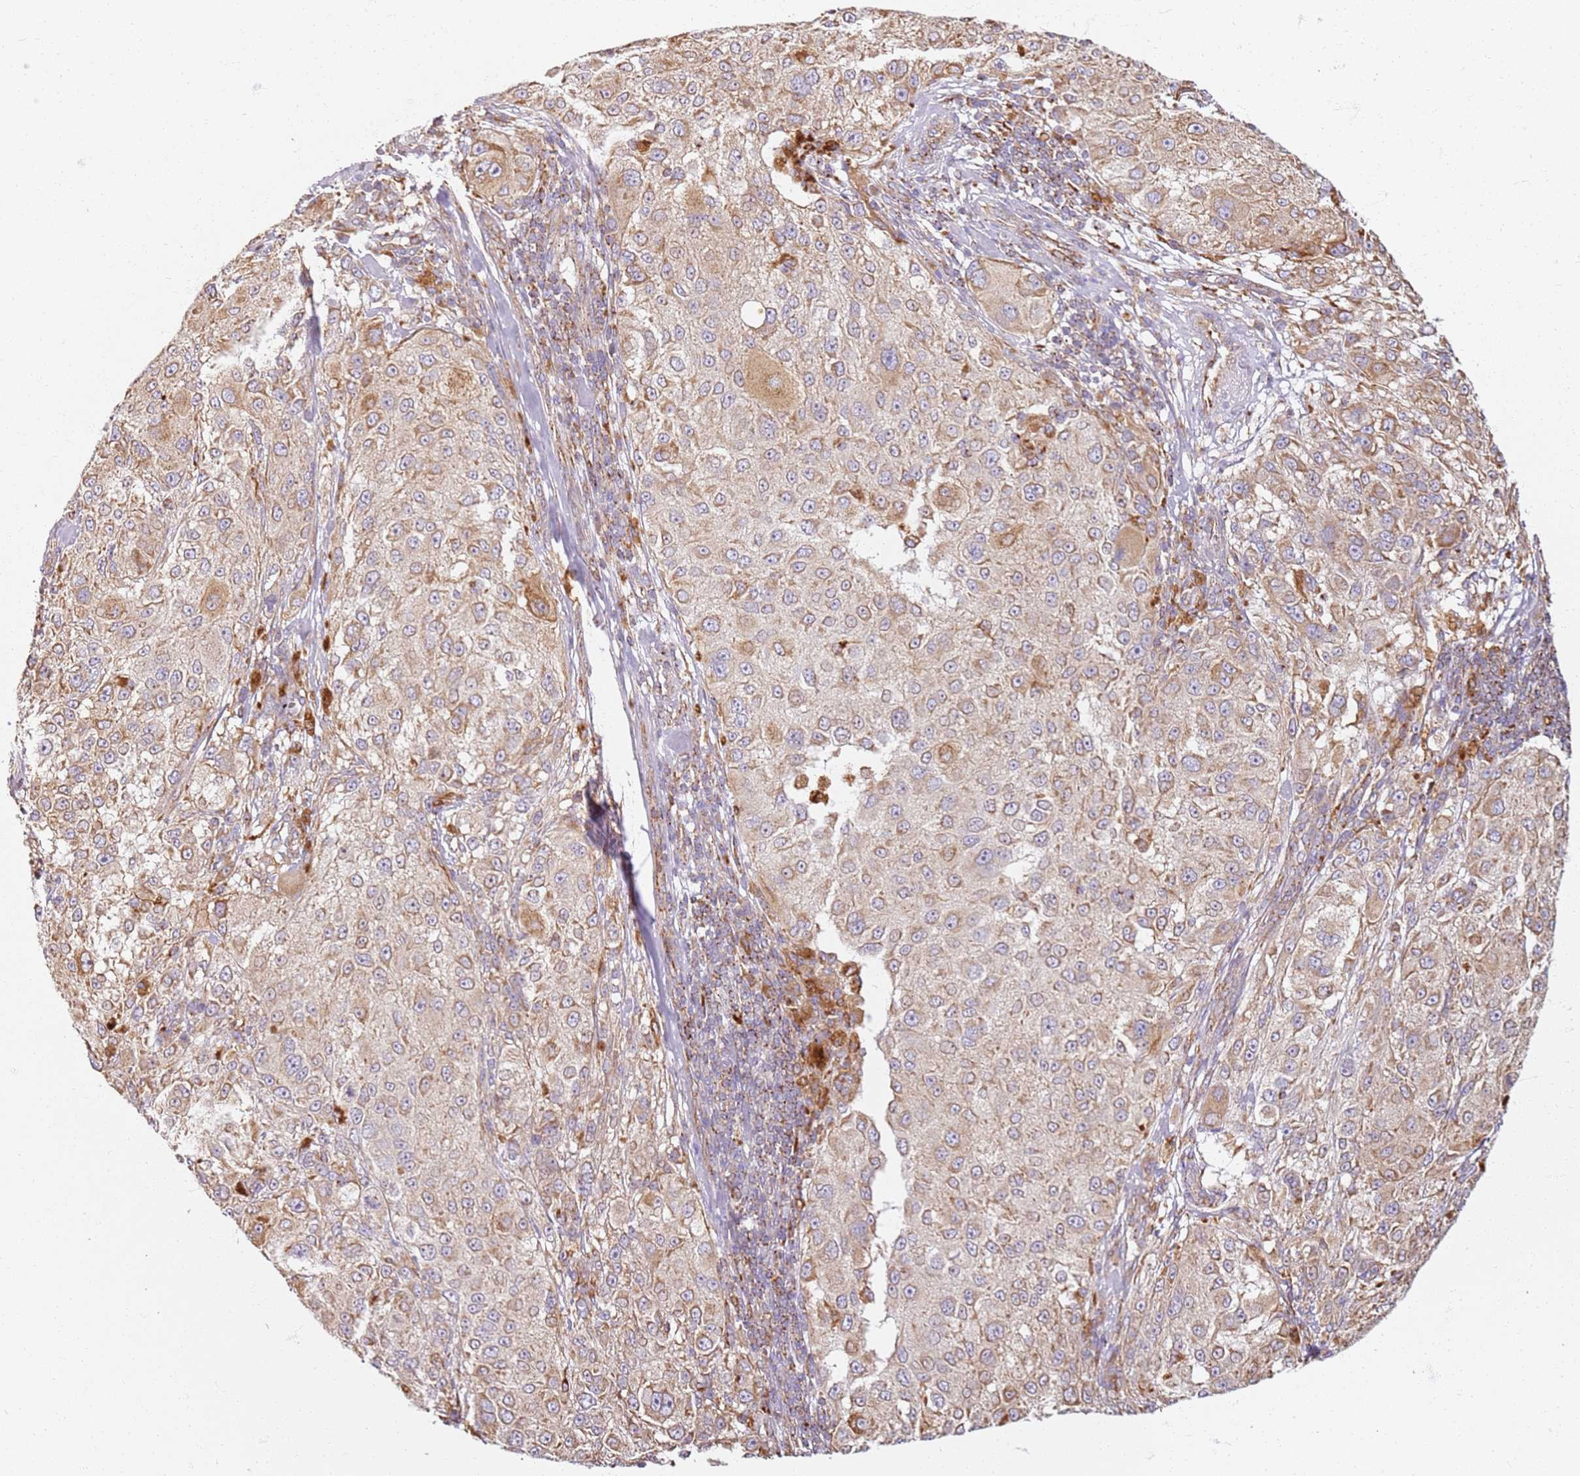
{"staining": {"intensity": "moderate", "quantity": ">75%", "location": "cytoplasmic/membranous"}, "tissue": "melanoma", "cell_type": "Tumor cells", "image_type": "cancer", "snomed": [{"axis": "morphology", "description": "Necrosis, NOS"}, {"axis": "morphology", "description": "Malignant melanoma, NOS"}, {"axis": "topography", "description": "Skin"}], "caption": "Moderate cytoplasmic/membranous expression for a protein is present in approximately >75% of tumor cells of malignant melanoma using IHC.", "gene": "PROKR2", "patient": {"sex": "female", "age": 87}}